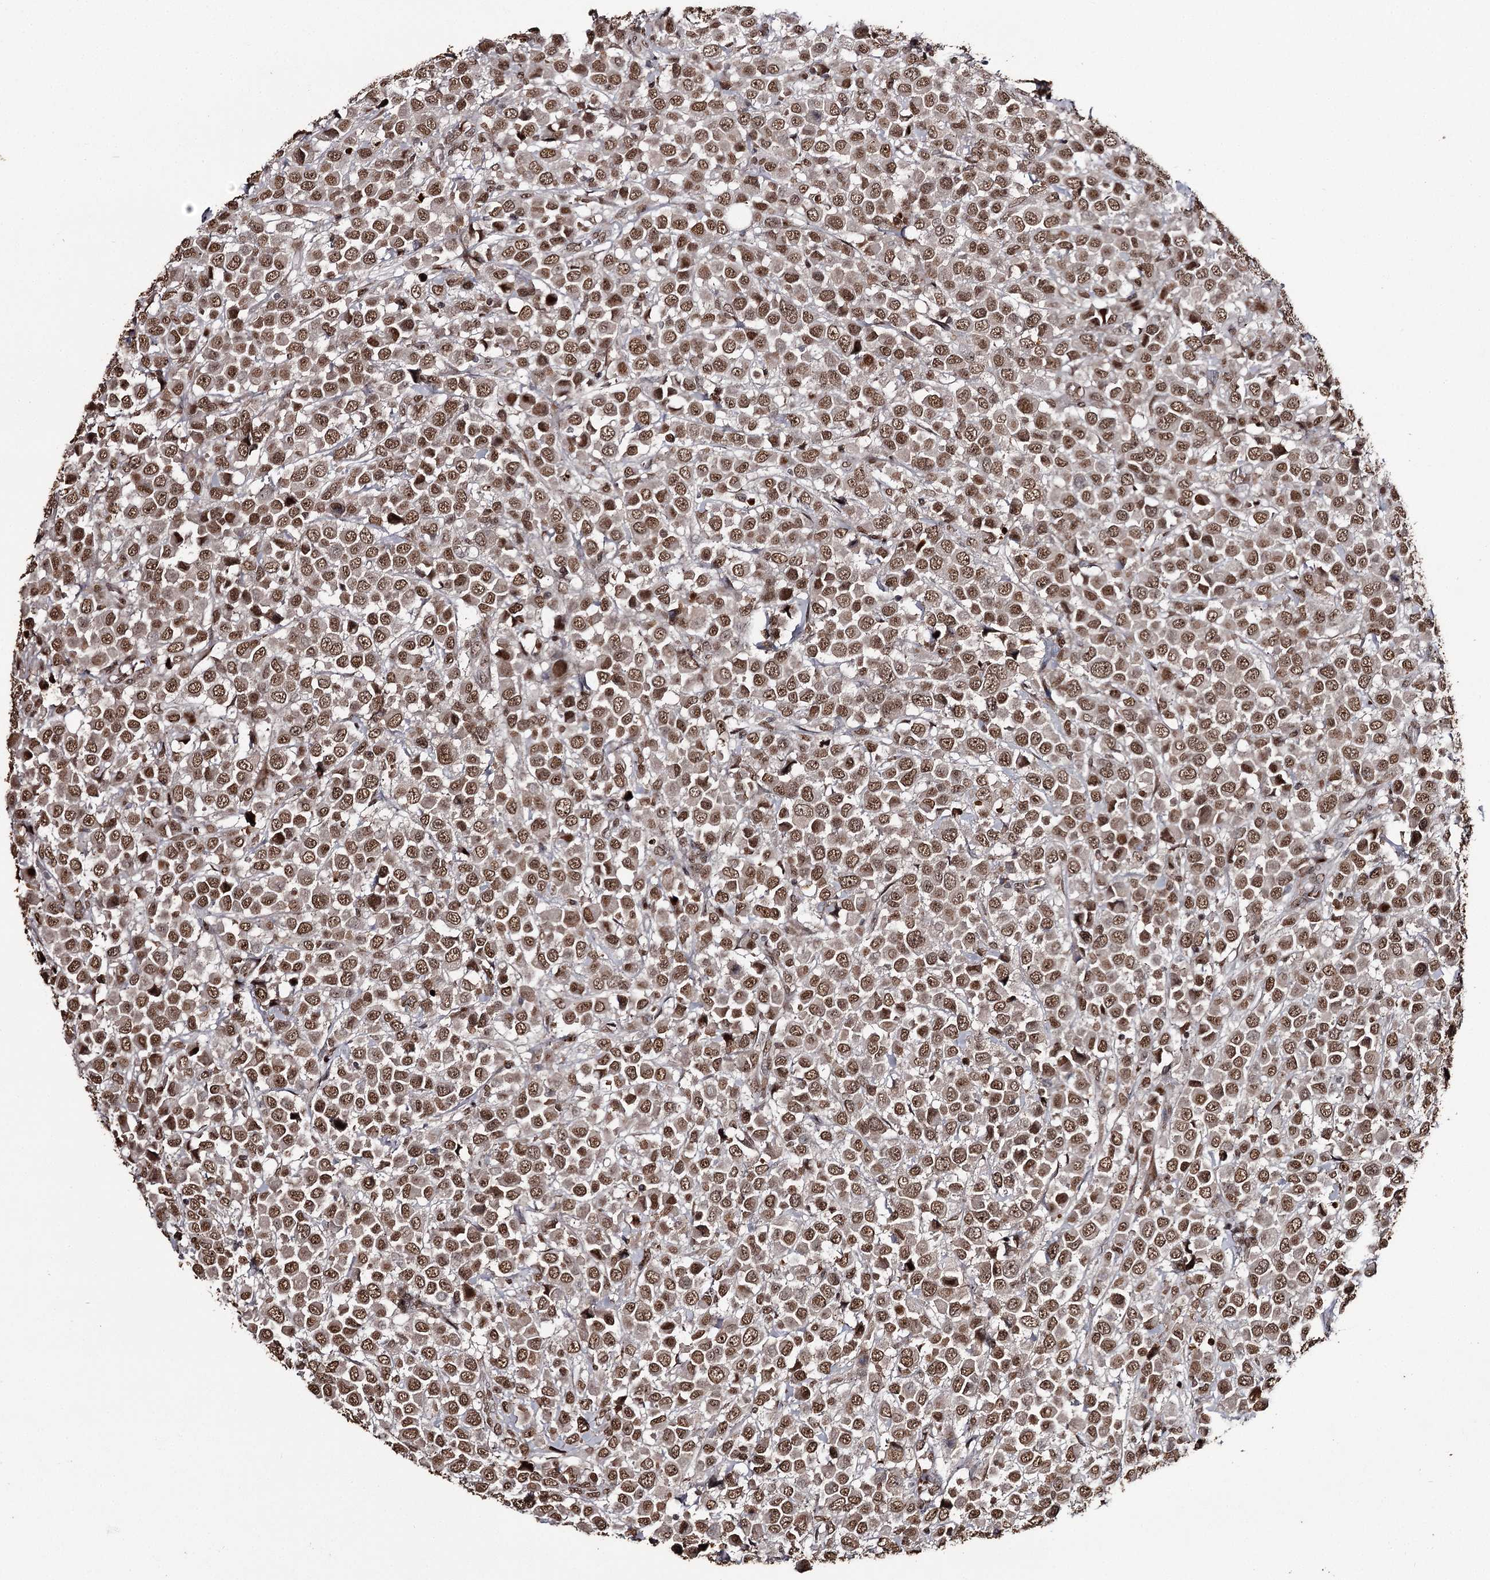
{"staining": {"intensity": "moderate", "quantity": ">75%", "location": "nuclear"}, "tissue": "breast cancer", "cell_type": "Tumor cells", "image_type": "cancer", "snomed": [{"axis": "morphology", "description": "Duct carcinoma"}, {"axis": "topography", "description": "Breast"}], "caption": "Immunohistochemistry staining of breast infiltrating ductal carcinoma, which demonstrates medium levels of moderate nuclear positivity in about >75% of tumor cells indicating moderate nuclear protein staining. The staining was performed using DAB (3,3'-diaminobenzidine) (brown) for protein detection and nuclei were counterstained in hematoxylin (blue).", "gene": "THYN1", "patient": {"sex": "female", "age": 61}}